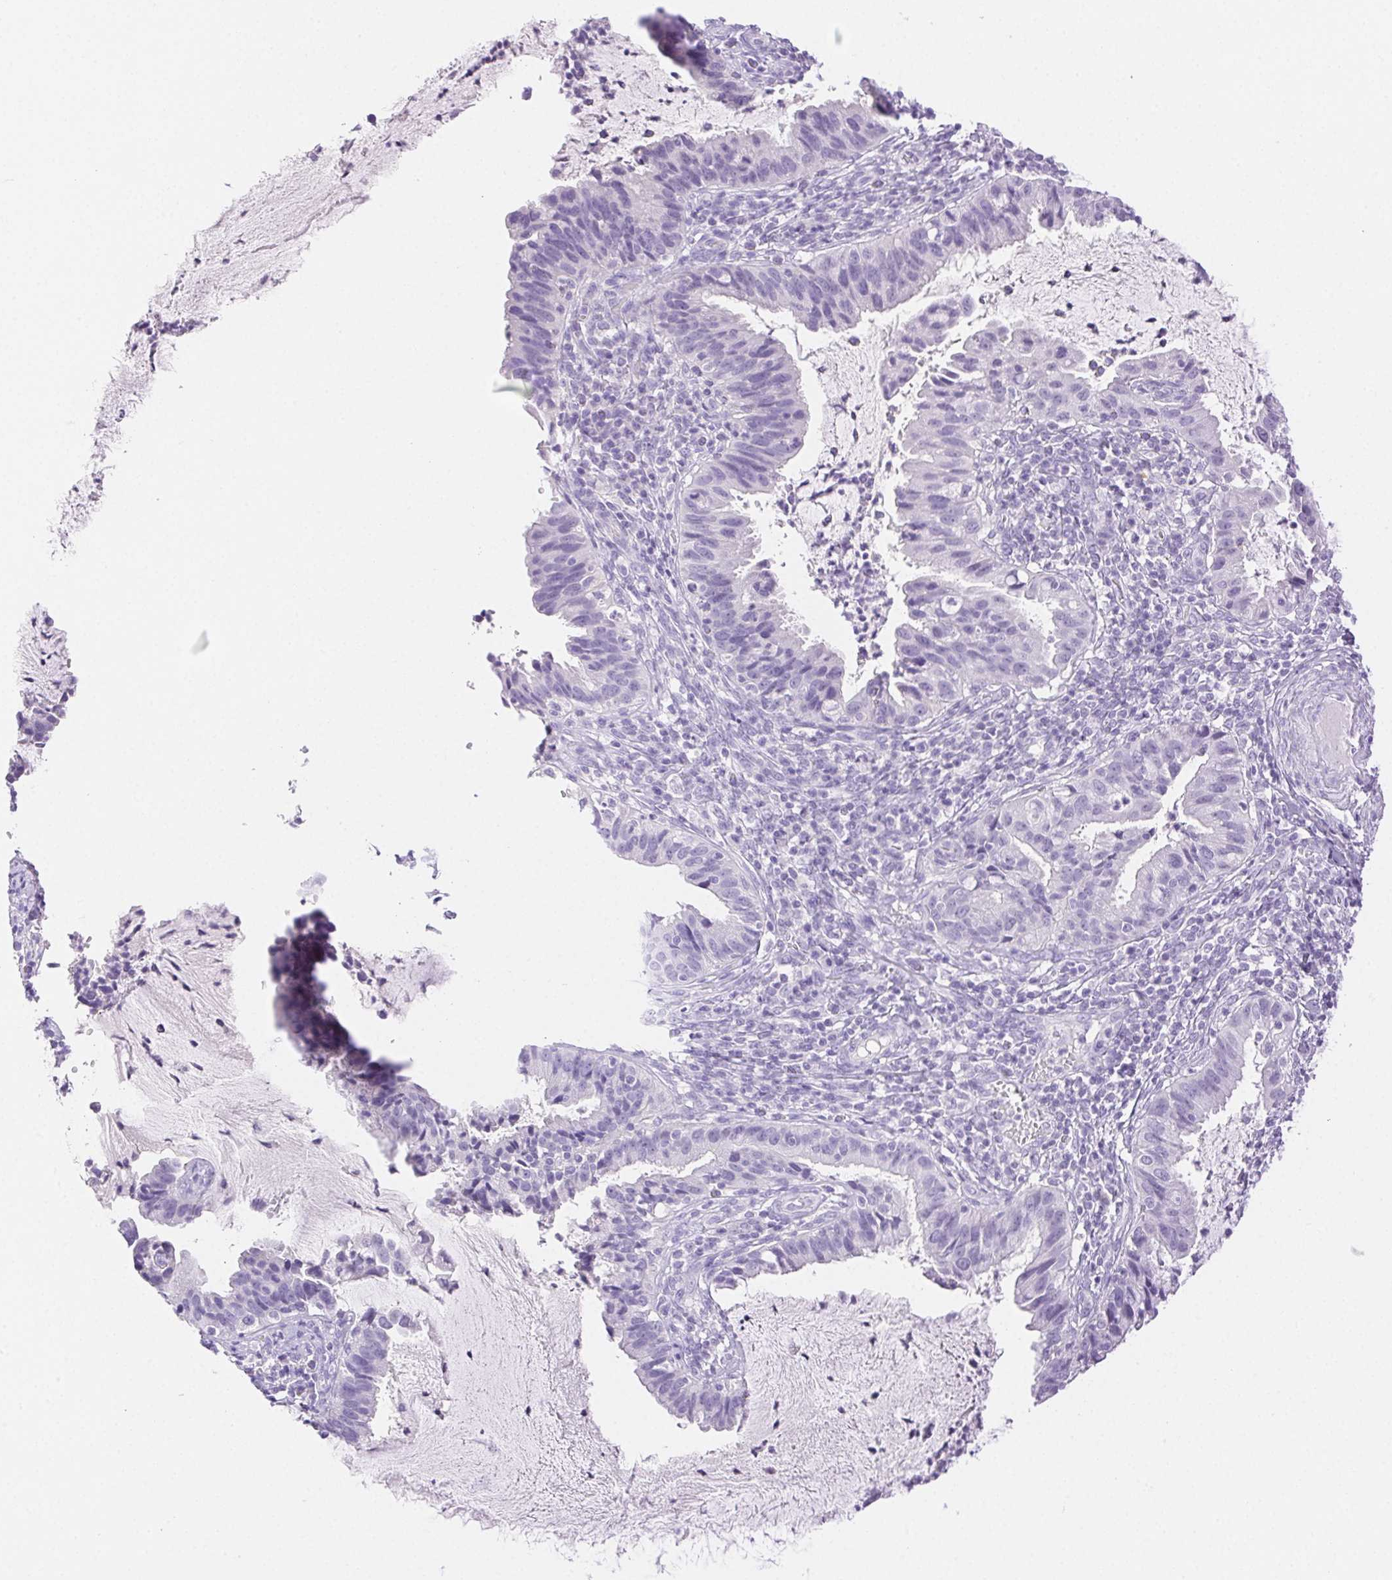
{"staining": {"intensity": "negative", "quantity": "none", "location": "none"}, "tissue": "cervical cancer", "cell_type": "Tumor cells", "image_type": "cancer", "snomed": [{"axis": "morphology", "description": "Adenocarcinoma, NOS"}, {"axis": "topography", "description": "Cervix"}], "caption": "A histopathology image of human cervical cancer is negative for staining in tumor cells.", "gene": "SPACA4", "patient": {"sex": "female", "age": 34}}